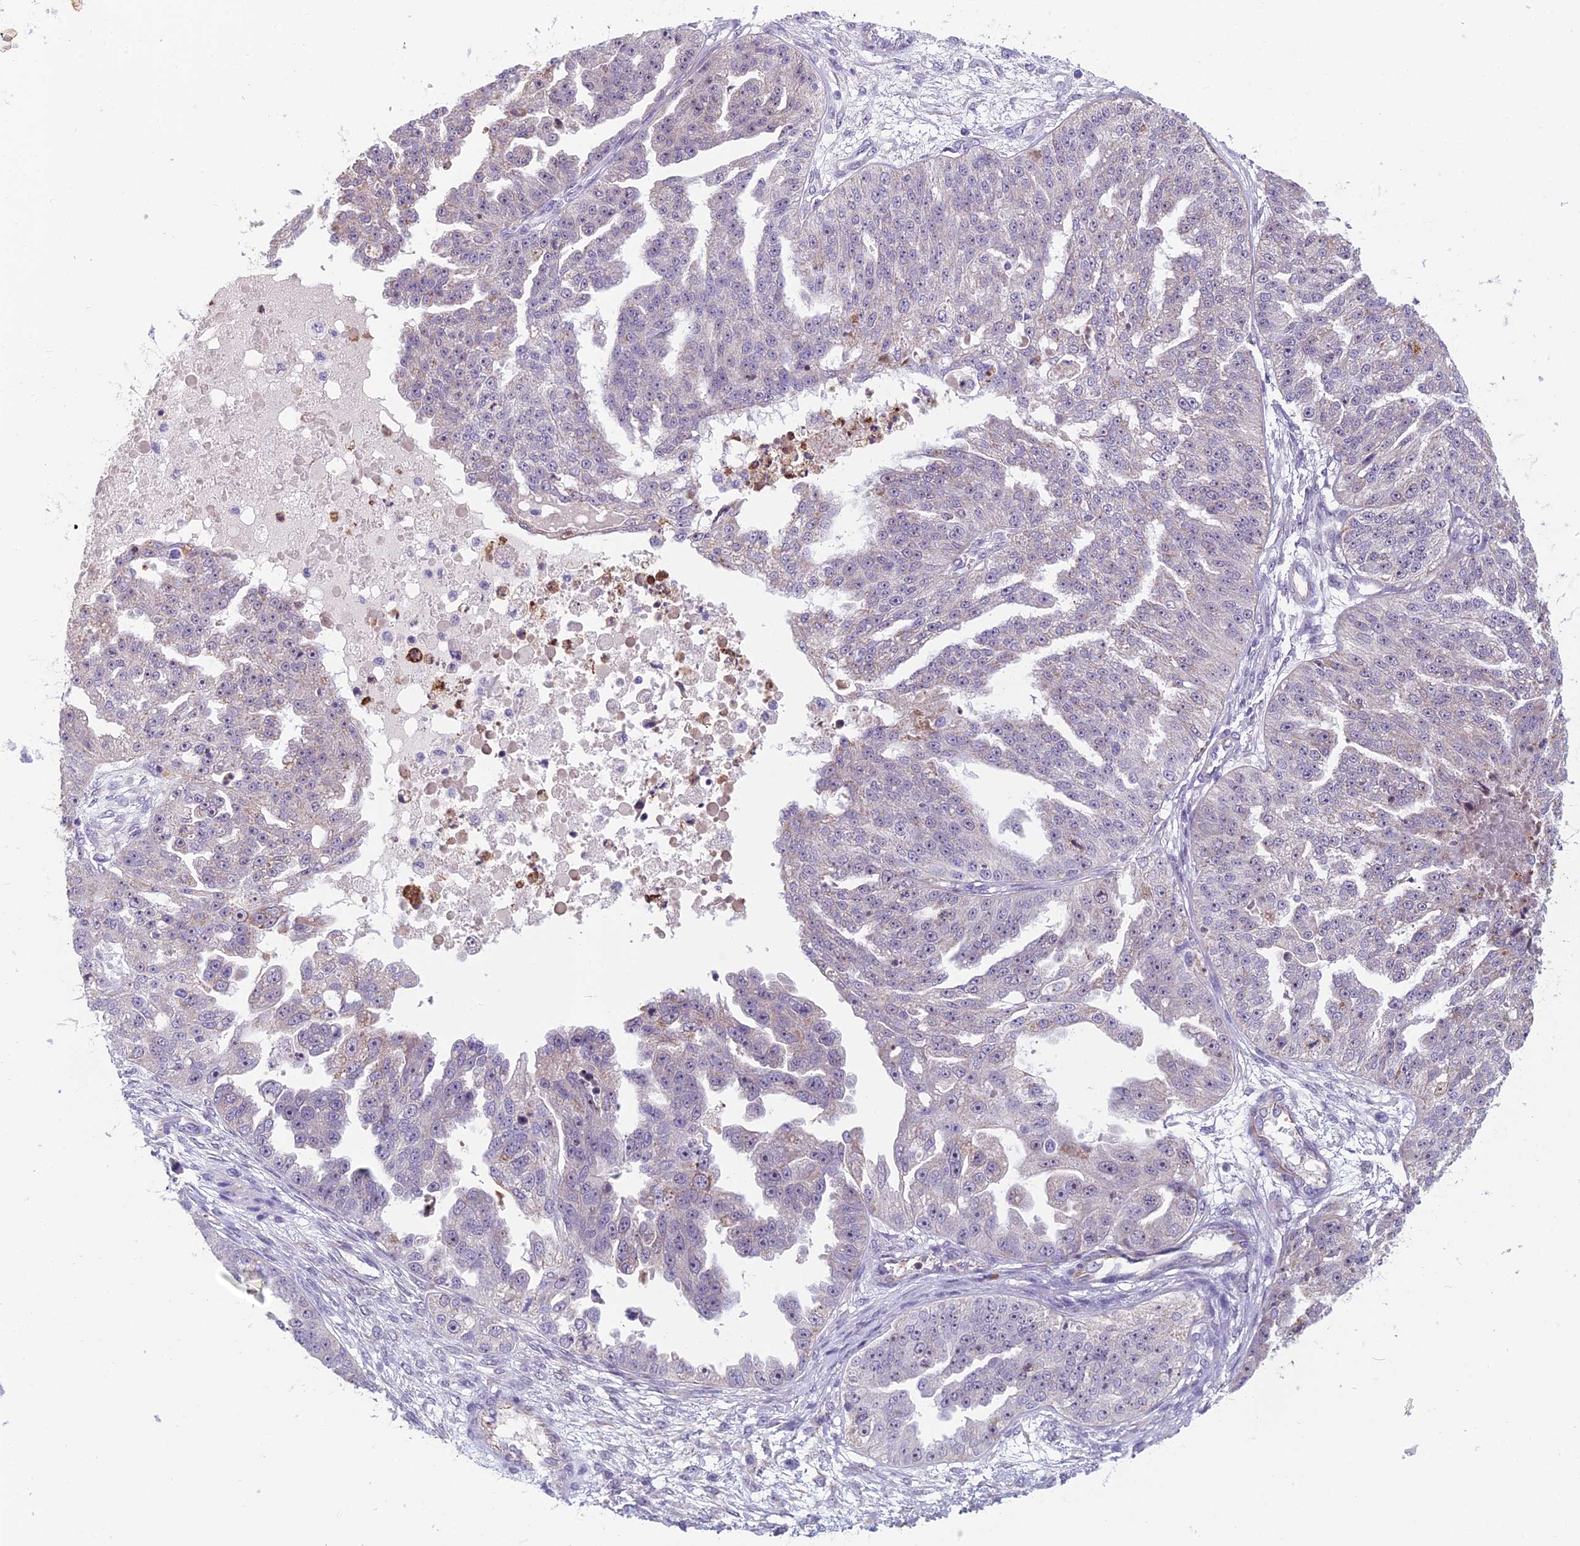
{"staining": {"intensity": "weak", "quantity": "<25%", "location": "cytoplasmic/membranous"}, "tissue": "ovarian cancer", "cell_type": "Tumor cells", "image_type": "cancer", "snomed": [{"axis": "morphology", "description": "Cystadenocarcinoma, serous, NOS"}, {"axis": "topography", "description": "Ovary"}], "caption": "Immunohistochemical staining of human serous cystadenocarcinoma (ovarian) reveals no significant positivity in tumor cells.", "gene": "NOC2L", "patient": {"sex": "female", "age": 58}}